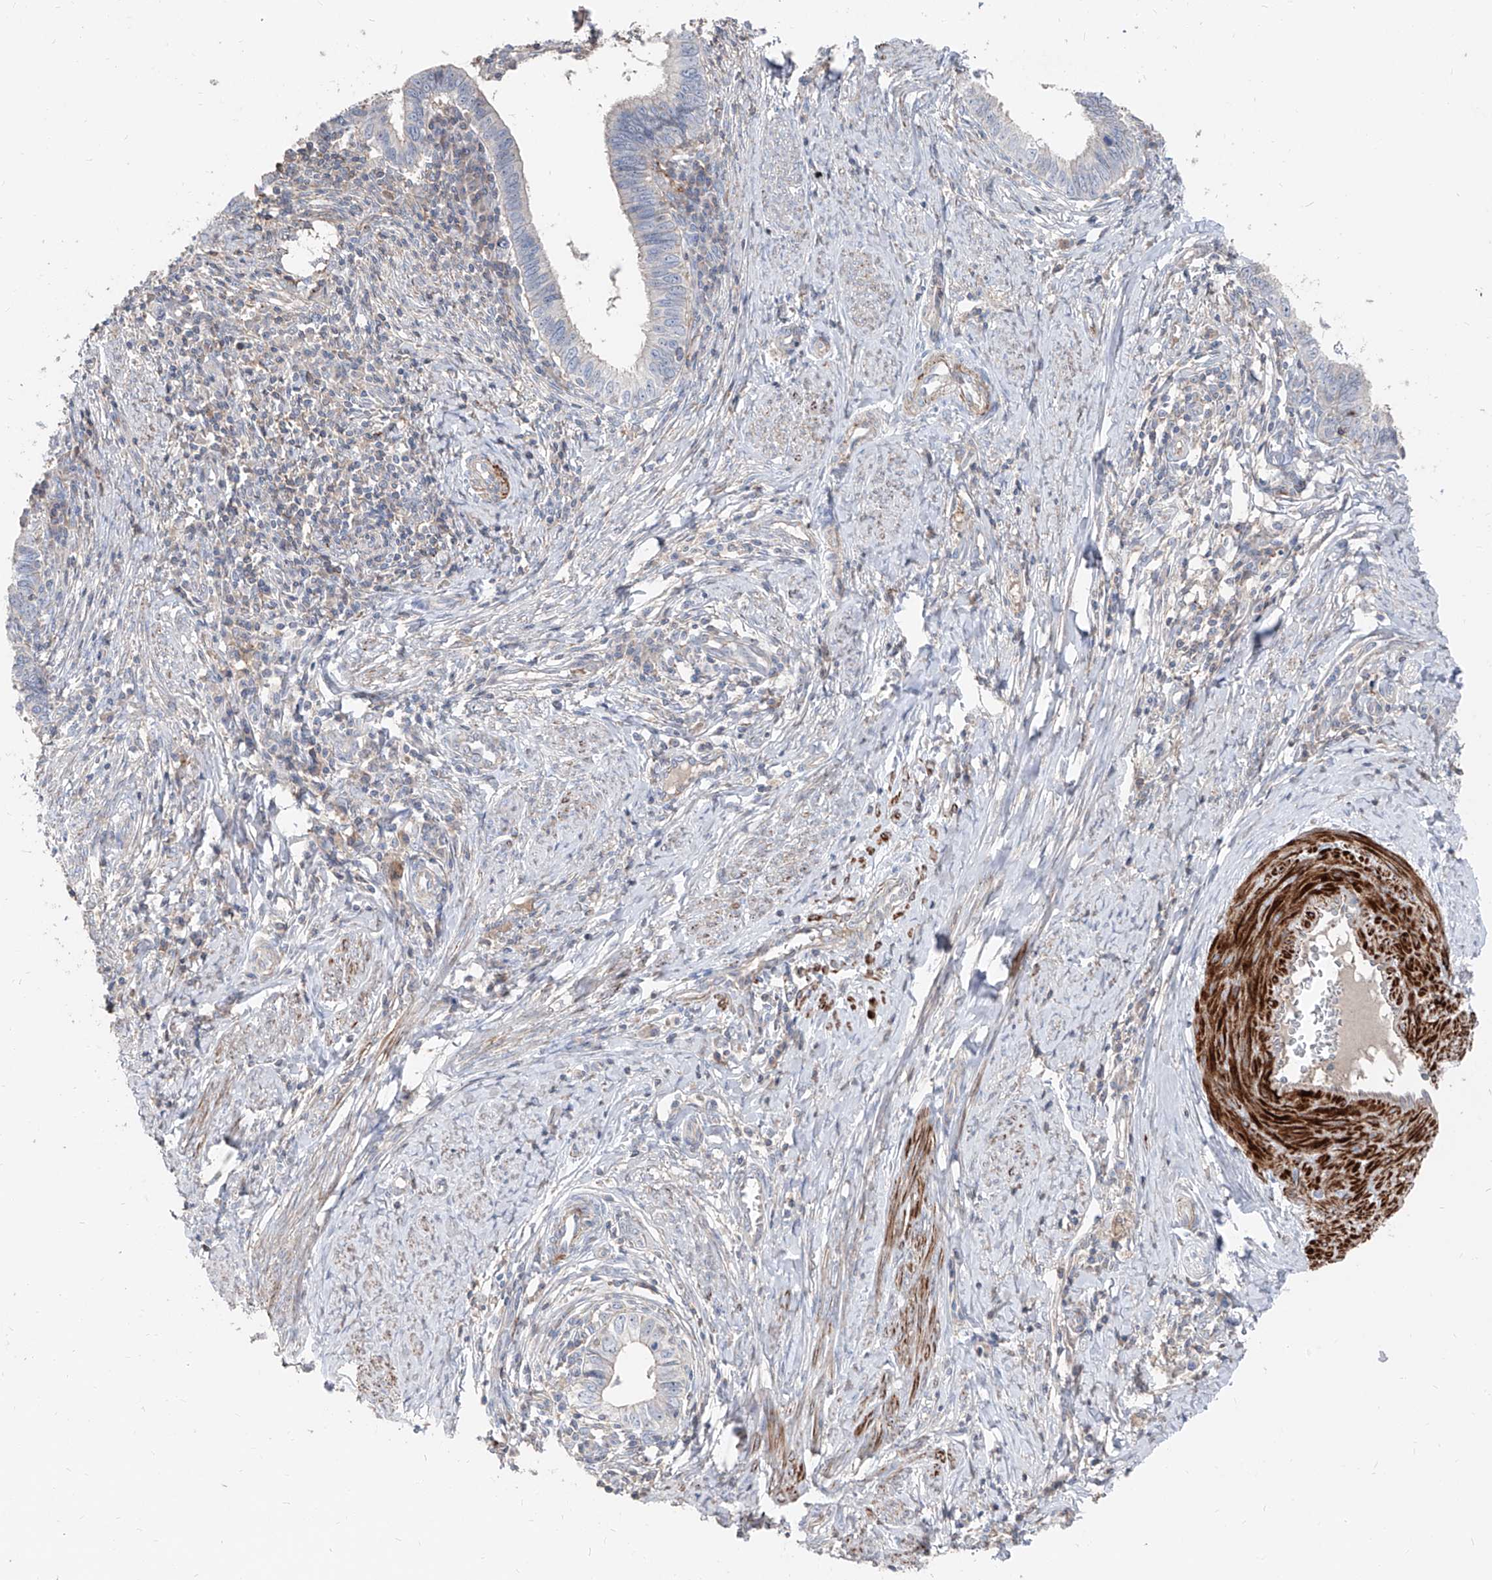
{"staining": {"intensity": "negative", "quantity": "none", "location": "none"}, "tissue": "cervical cancer", "cell_type": "Tumor cells", "image_type": "cancer", "snomed": [{"axis": "morphology", "description": "Adenocarcinoma, NOS"}, {"axis": "topography", "description": "Cervix"}], "caption": "Tumor cells are negative for protein expression in human cervical cancer.", "gene": "UFD1", "patient": {"sex": "female", "age": 36}}